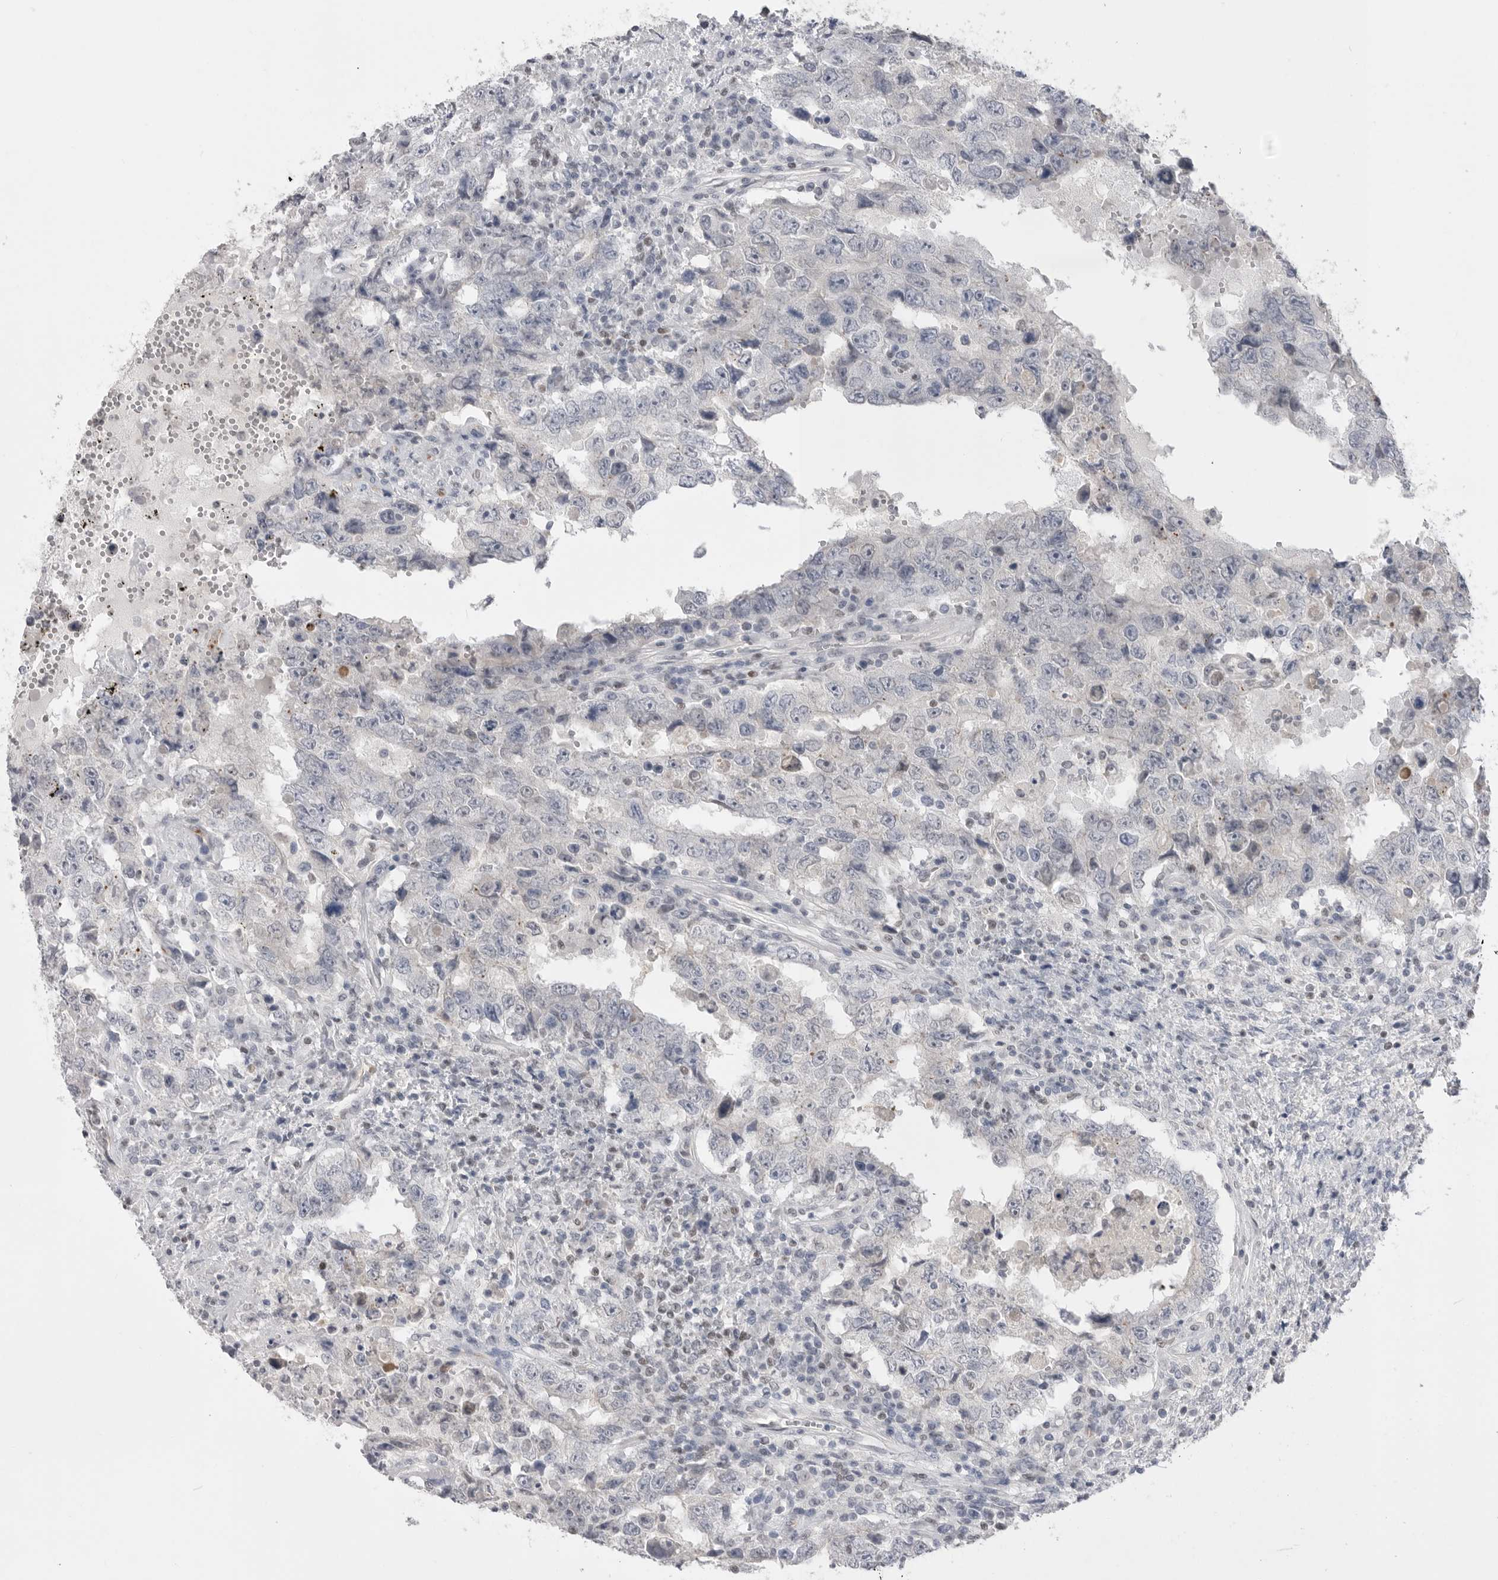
{"staining": {"intensity": "negative", "quantity": "none", "location": "none"}, "tissue": "testis cancer", "cell_type": "Tumor cells", "image_type": "cancer", "snomed": [{"axis": "morphology", "description": "Carcinoma, Embryonal, NOS"}, {"axis": "topography", "description": "Testis"}], "caption": "A high-resolution histopathology image shows IHC staining of testis embryonal carcinoma, which displays no significant staining in tumor cells. The staining was performed using DAB to visualize the protein expression in brown, while the nuclei were stained in blue with hematoxylin (Magnification: 20x).", "gene": "ZBTB7B", "patient": {"sex": "male", "age": 26}}